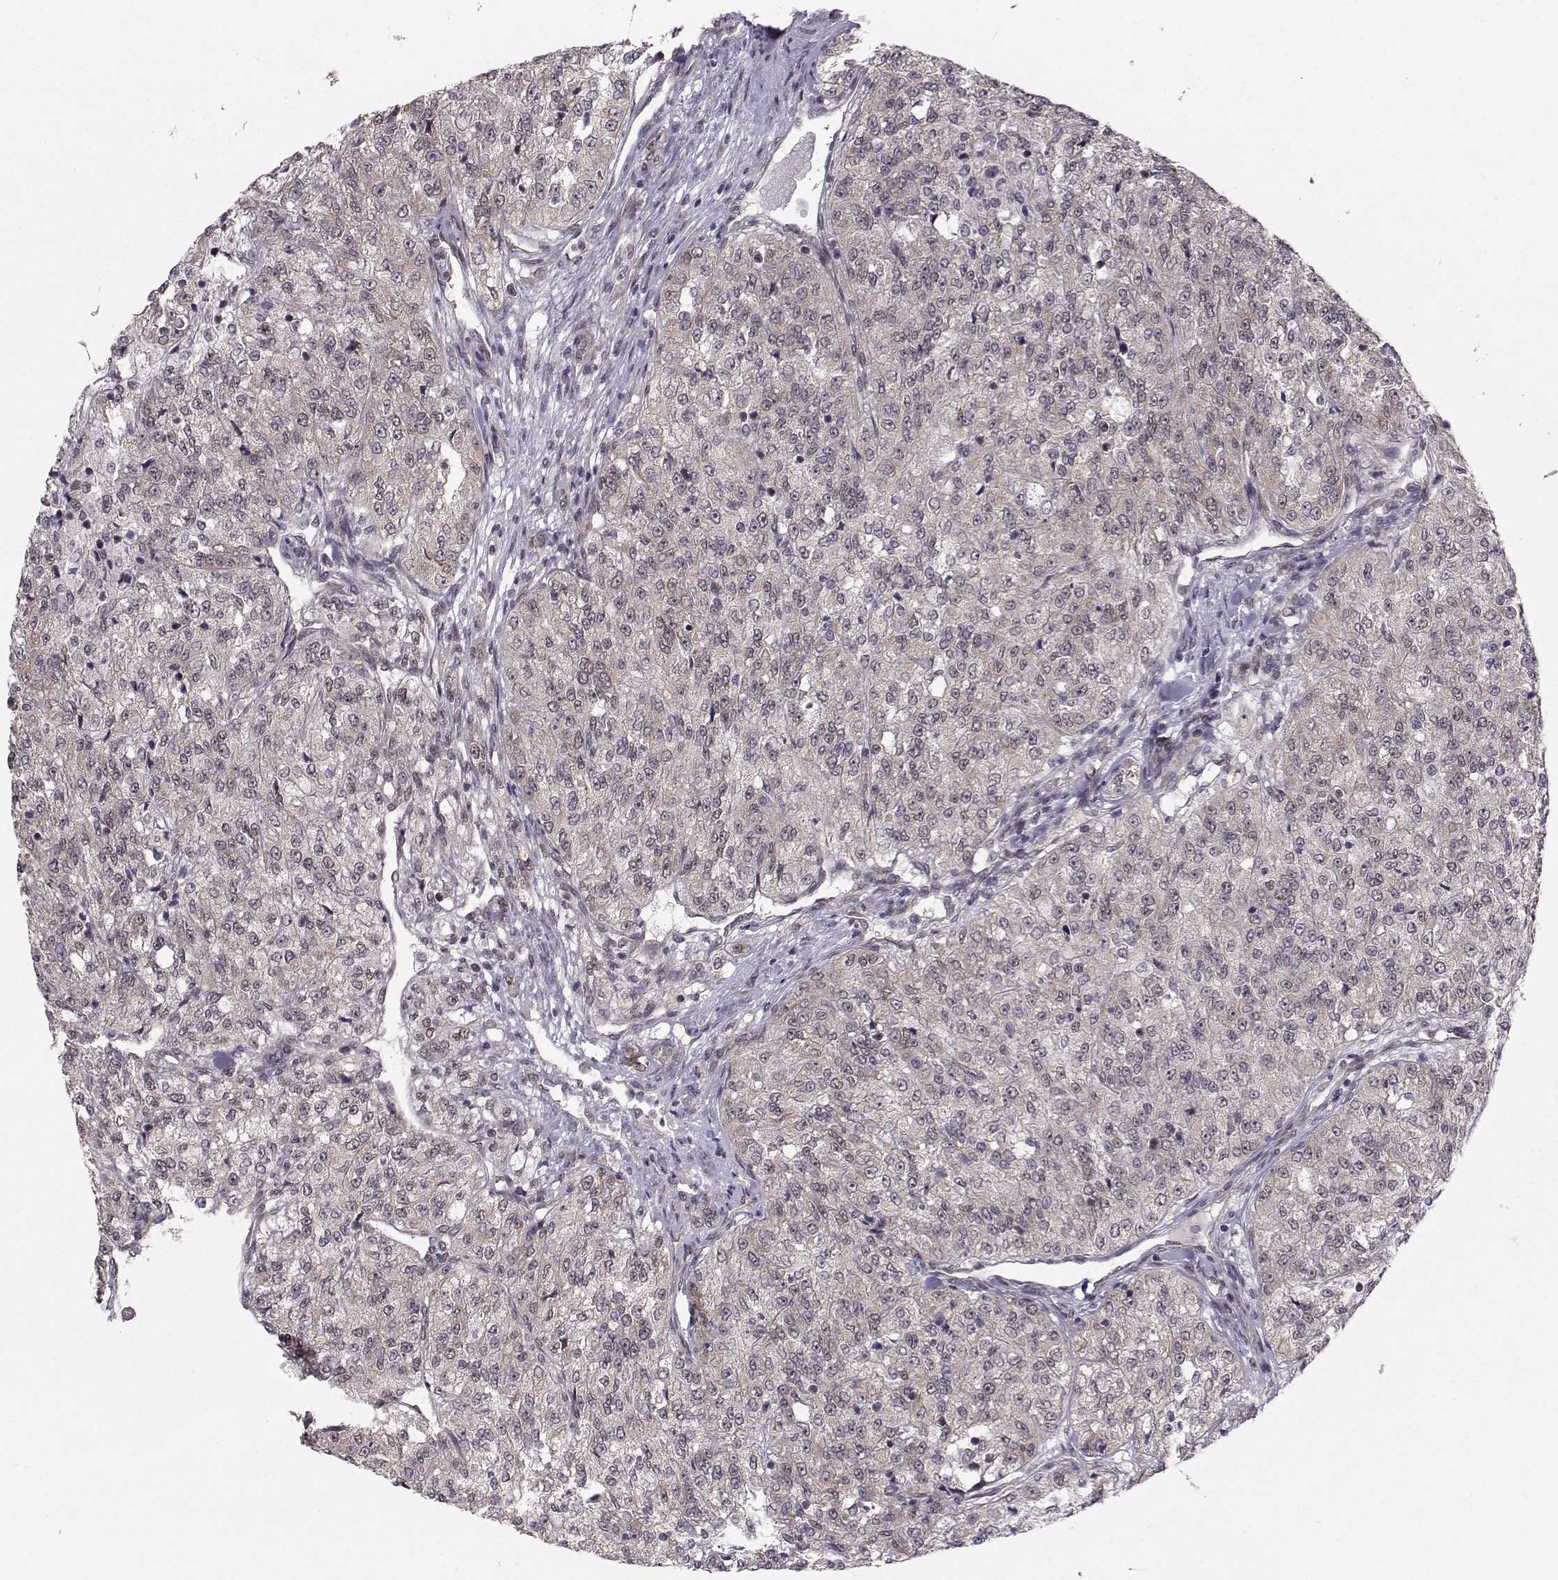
{"staining": {"intensity": "negative", "quantity": "none", "location": "none"}, "tissue": "renal cancer", "cell_type": "Tumor cells", "image_type": "cancer", "snomed": [{"axis": "morphology", "description": "Adenocarcinoma, NOS"}, {"axis": "topography", "description": "Kidney"}], "caption": "High magnification brightfield microscopy of renal cancer (adenocarcinoma) stained with DAB (3,3'-diaminobenzidine) (brown) and counterstained with hematoxylin (blue): tumor cells show no significant staining.", "gene": "PKN2", "patient": {"sex": "female", "age": 63}}